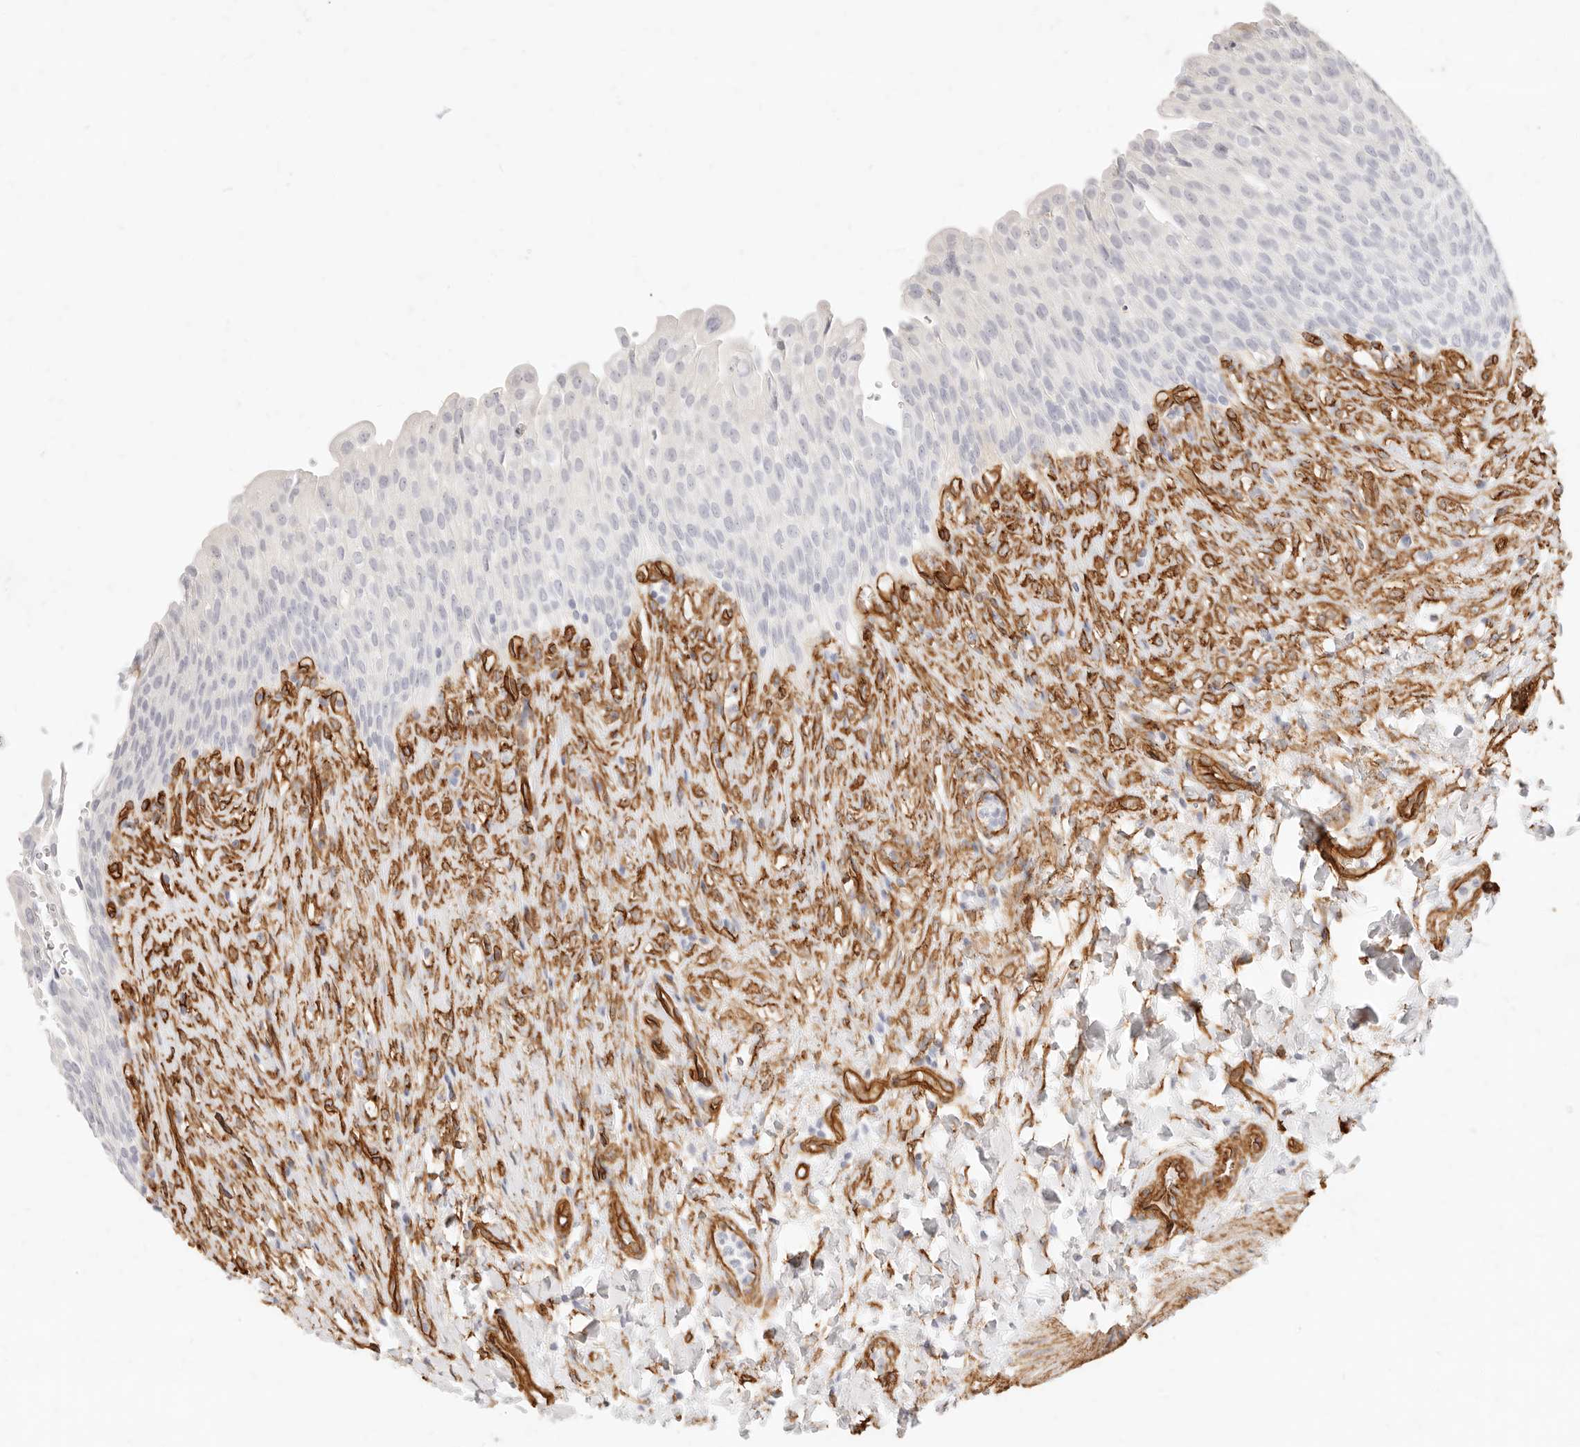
{"staining": {"intensity": "negative", "quantity": "none", "location": "none"}, "tissue": "urinary bladder", "cell_type": "Urothelial cells", "image_type": "normal", "snomed": [{"axis": "morphology", "description": "Urothelial carcinoma, High grade"}, {"axis": "topography", "description": "Urinary bladder"}], "caption": "A micrograph of human urinary bladder is negative for staining in urothelial cells. (DAB immunohistochemistry (IHC) visualized using brightfield microscopy, high magnification).", "gene": "NUS1", "patient": {"sex": "male", "age": 46}}